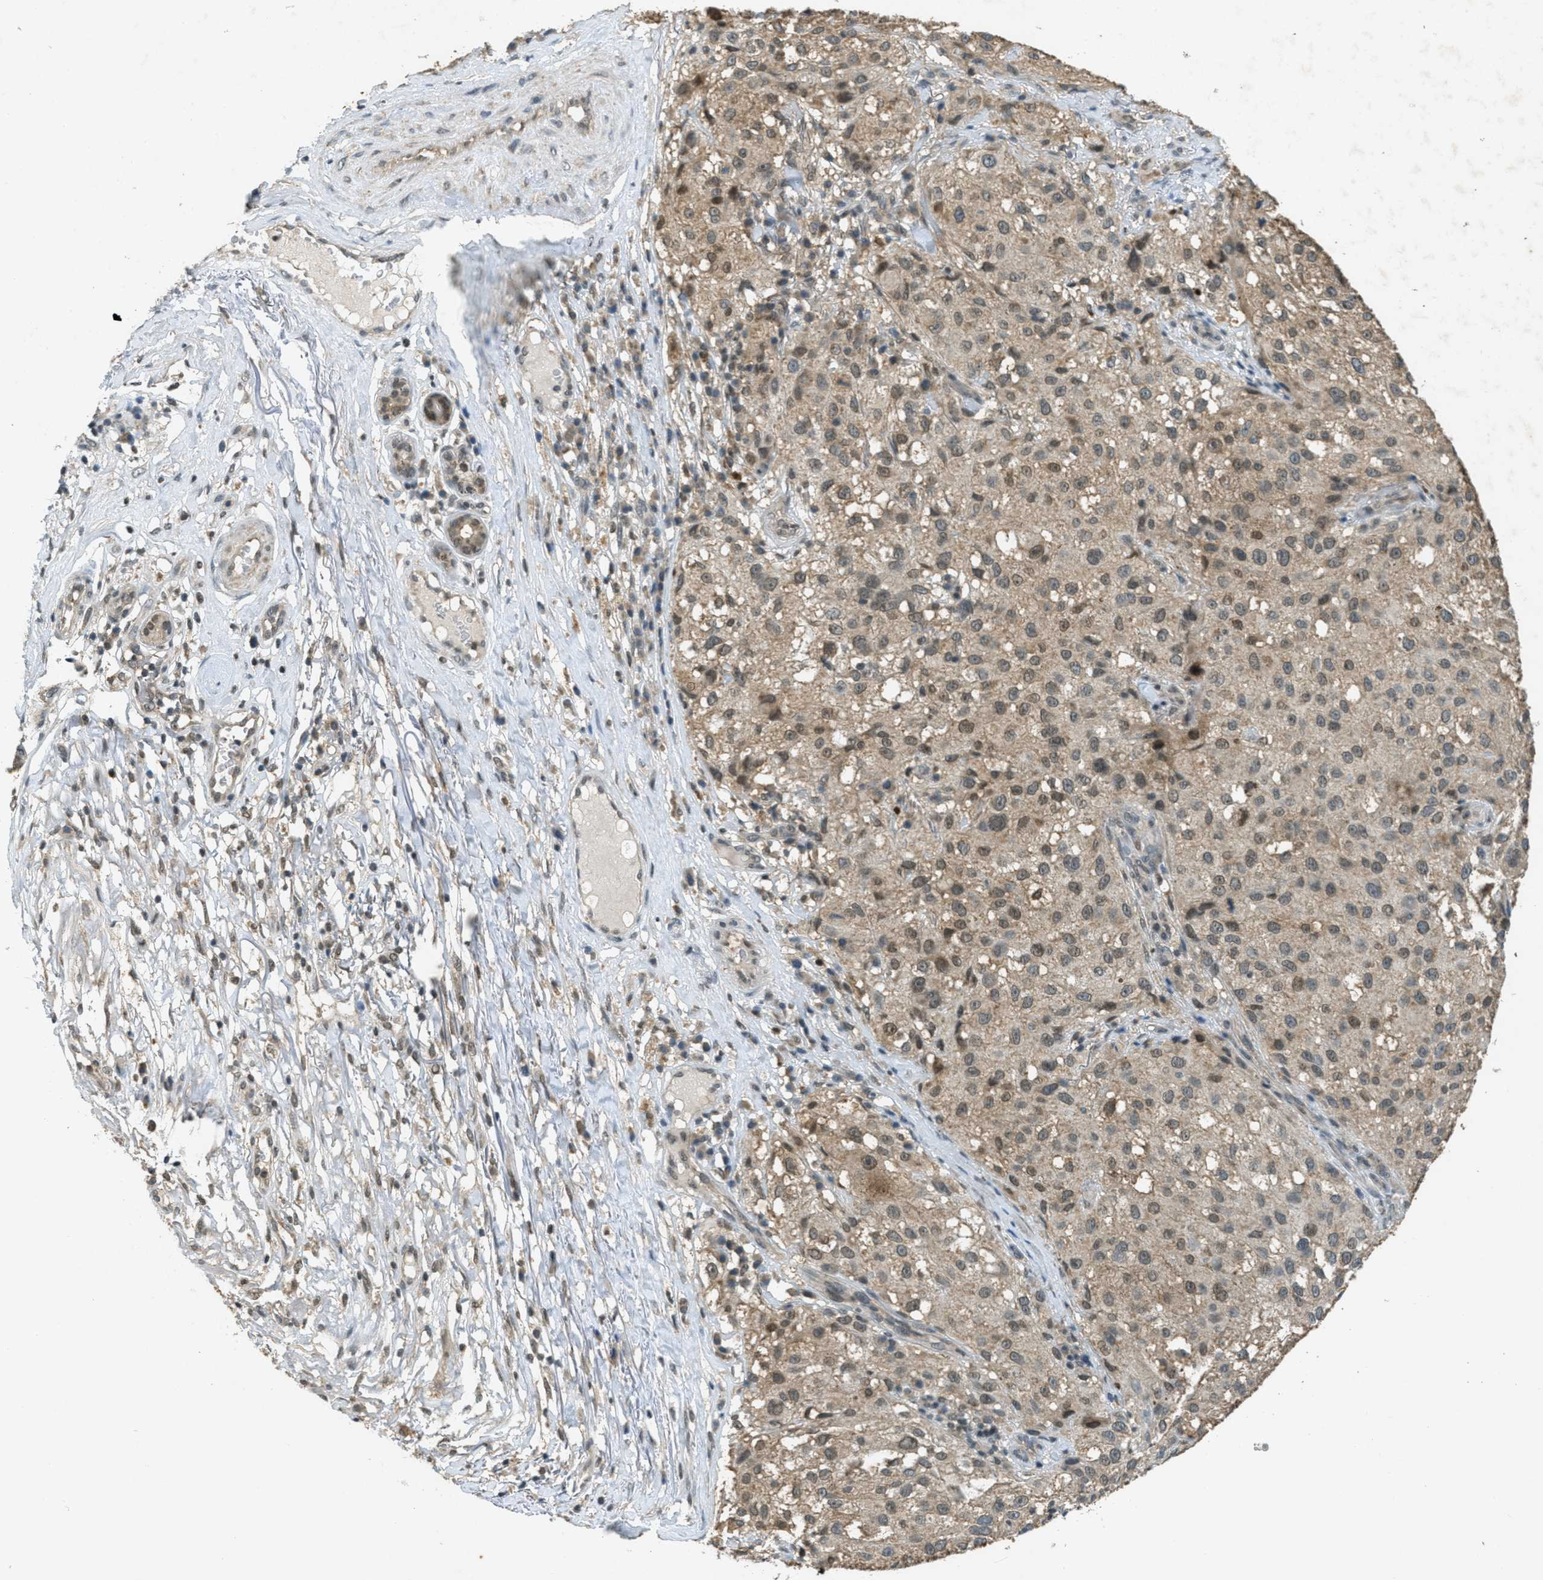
{"staining": {"intensity": "weak", "quantity": ">75%", "location": "cytoplasmic/membranous"}, "tissue": "melanoma", "cell_type": "Tumor cells", "image_type": "cancer", "snomed": [{"axis": "morphology", "description": "Necrosis, NOS"}, {"axis": "morphology", "description": "Malignant melanoma, NOS"}, {"axis": "topography", "description": "Skin"}], "caption": "Weak cytoplasmic/membranous protein staining is appreciated in about >75% of tumor cells in melanoma.", "gene": "TCF20", "patient": {"sex": "female", "age": 87}}